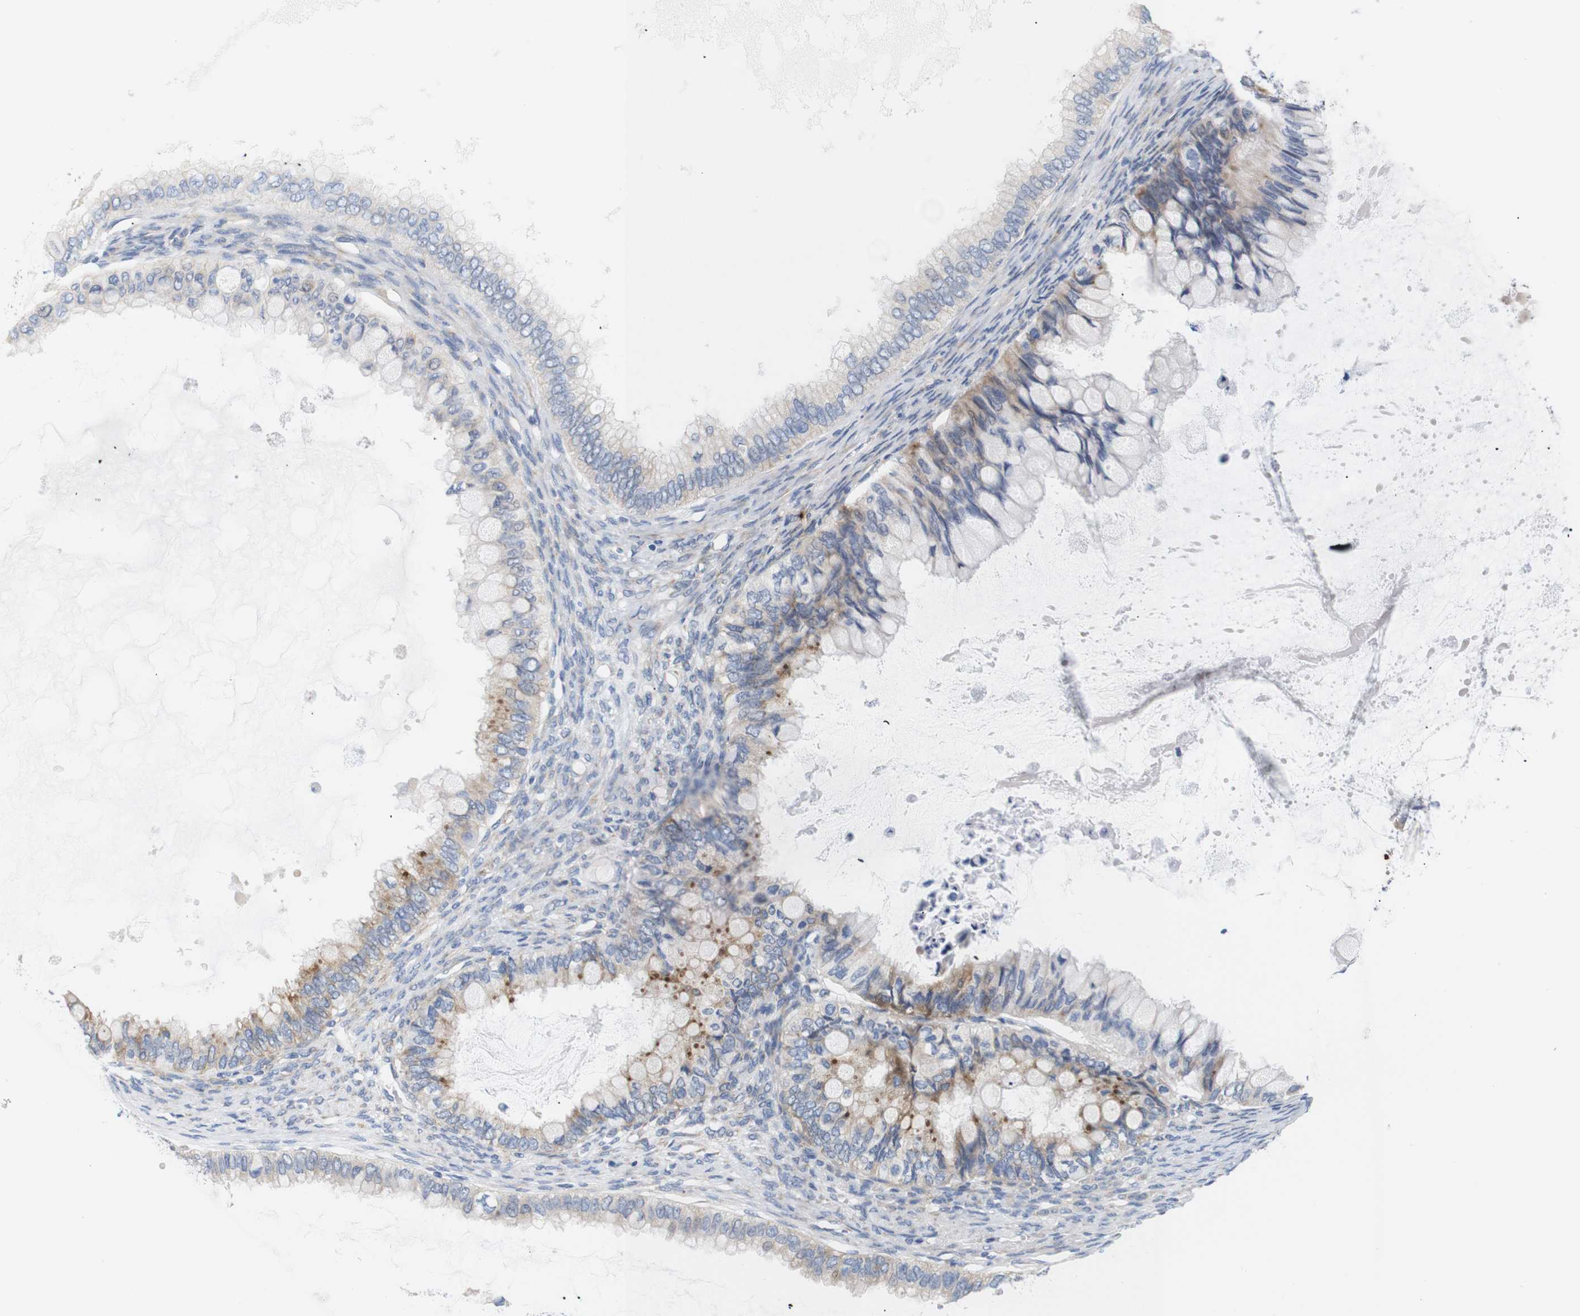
{"staining": {"intensity": "moderate", "quantity": "25%-75%", "location": "cytoplasmic/membranous"}, "tissue": "ovarian cancer", "cell_type": "Tumor cells", "image_type": "cancer", "snomed": [{"axis": "morphology", "description": "Cystadenocarcinoma, mucinous, NOS"}, {"axis": "topography", "description": "Ovary"}], "caption": "The photomicrograph demonstrates staining of ovarian mucinous cystadenocarcinoma, revealing moderate cytoplasmic/membranous protein positivity (brown color) within tumor cells.", "gene": "TRIM5", "patient": {"sex": "female", "age": 80}}